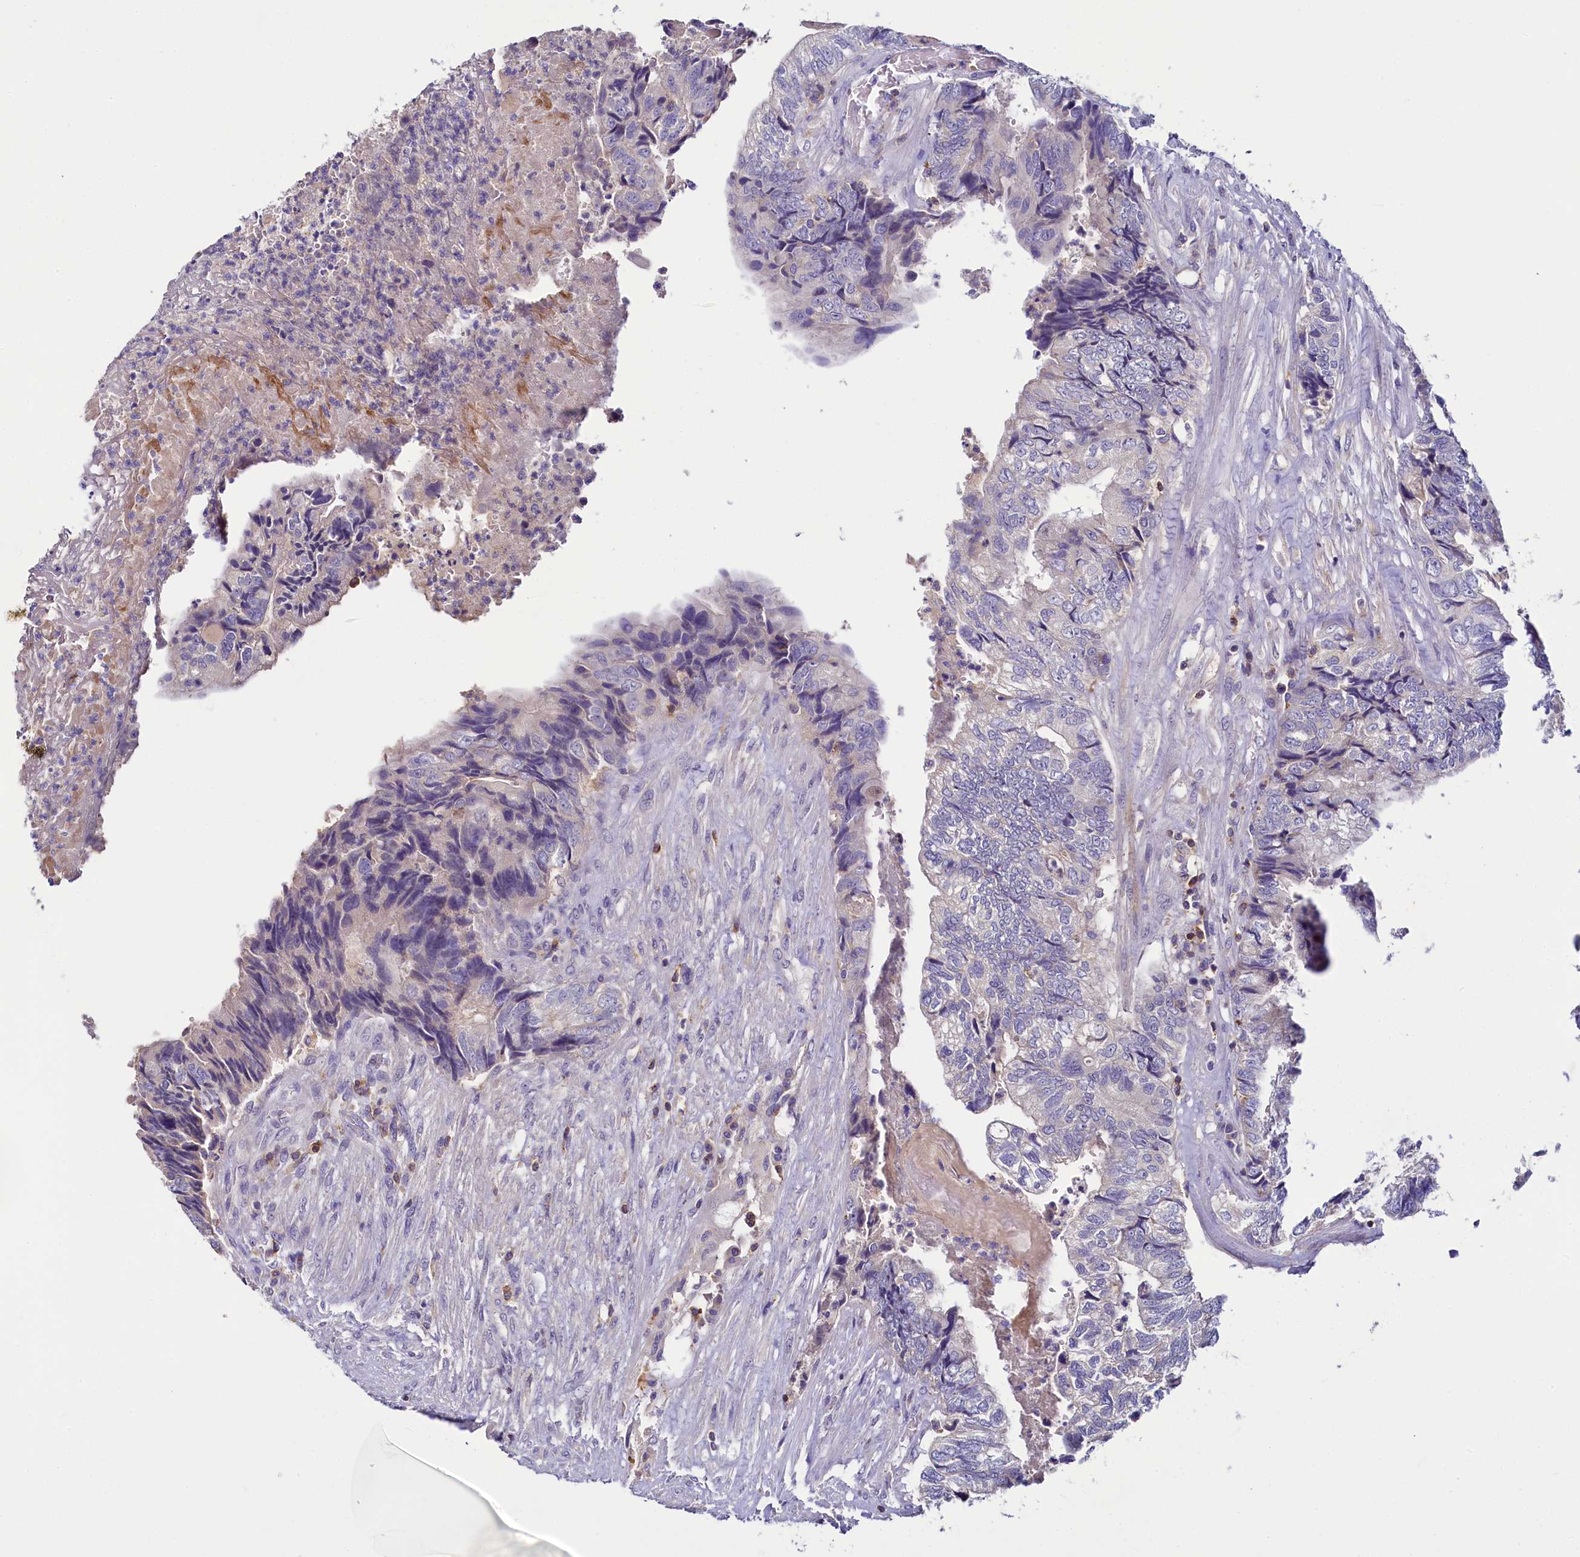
{"staining": {"intensity": "negative", "quantity": "none", "location": "none"}, "tissue": "colorectal cancer", "cell_type": "Tumor cells", "image_type": "cancer", "snomed": [{"axis": "morphology", "description": "Adenocarcinoma, NOS"}, {"axis": "topography", "description": "Colon"}], "caption": "Tumor cells show no significant protein staining in colorectal adenocarcinoma.", "gene": "FGFR2", "patient": {"sex": "female", "age": 67}}